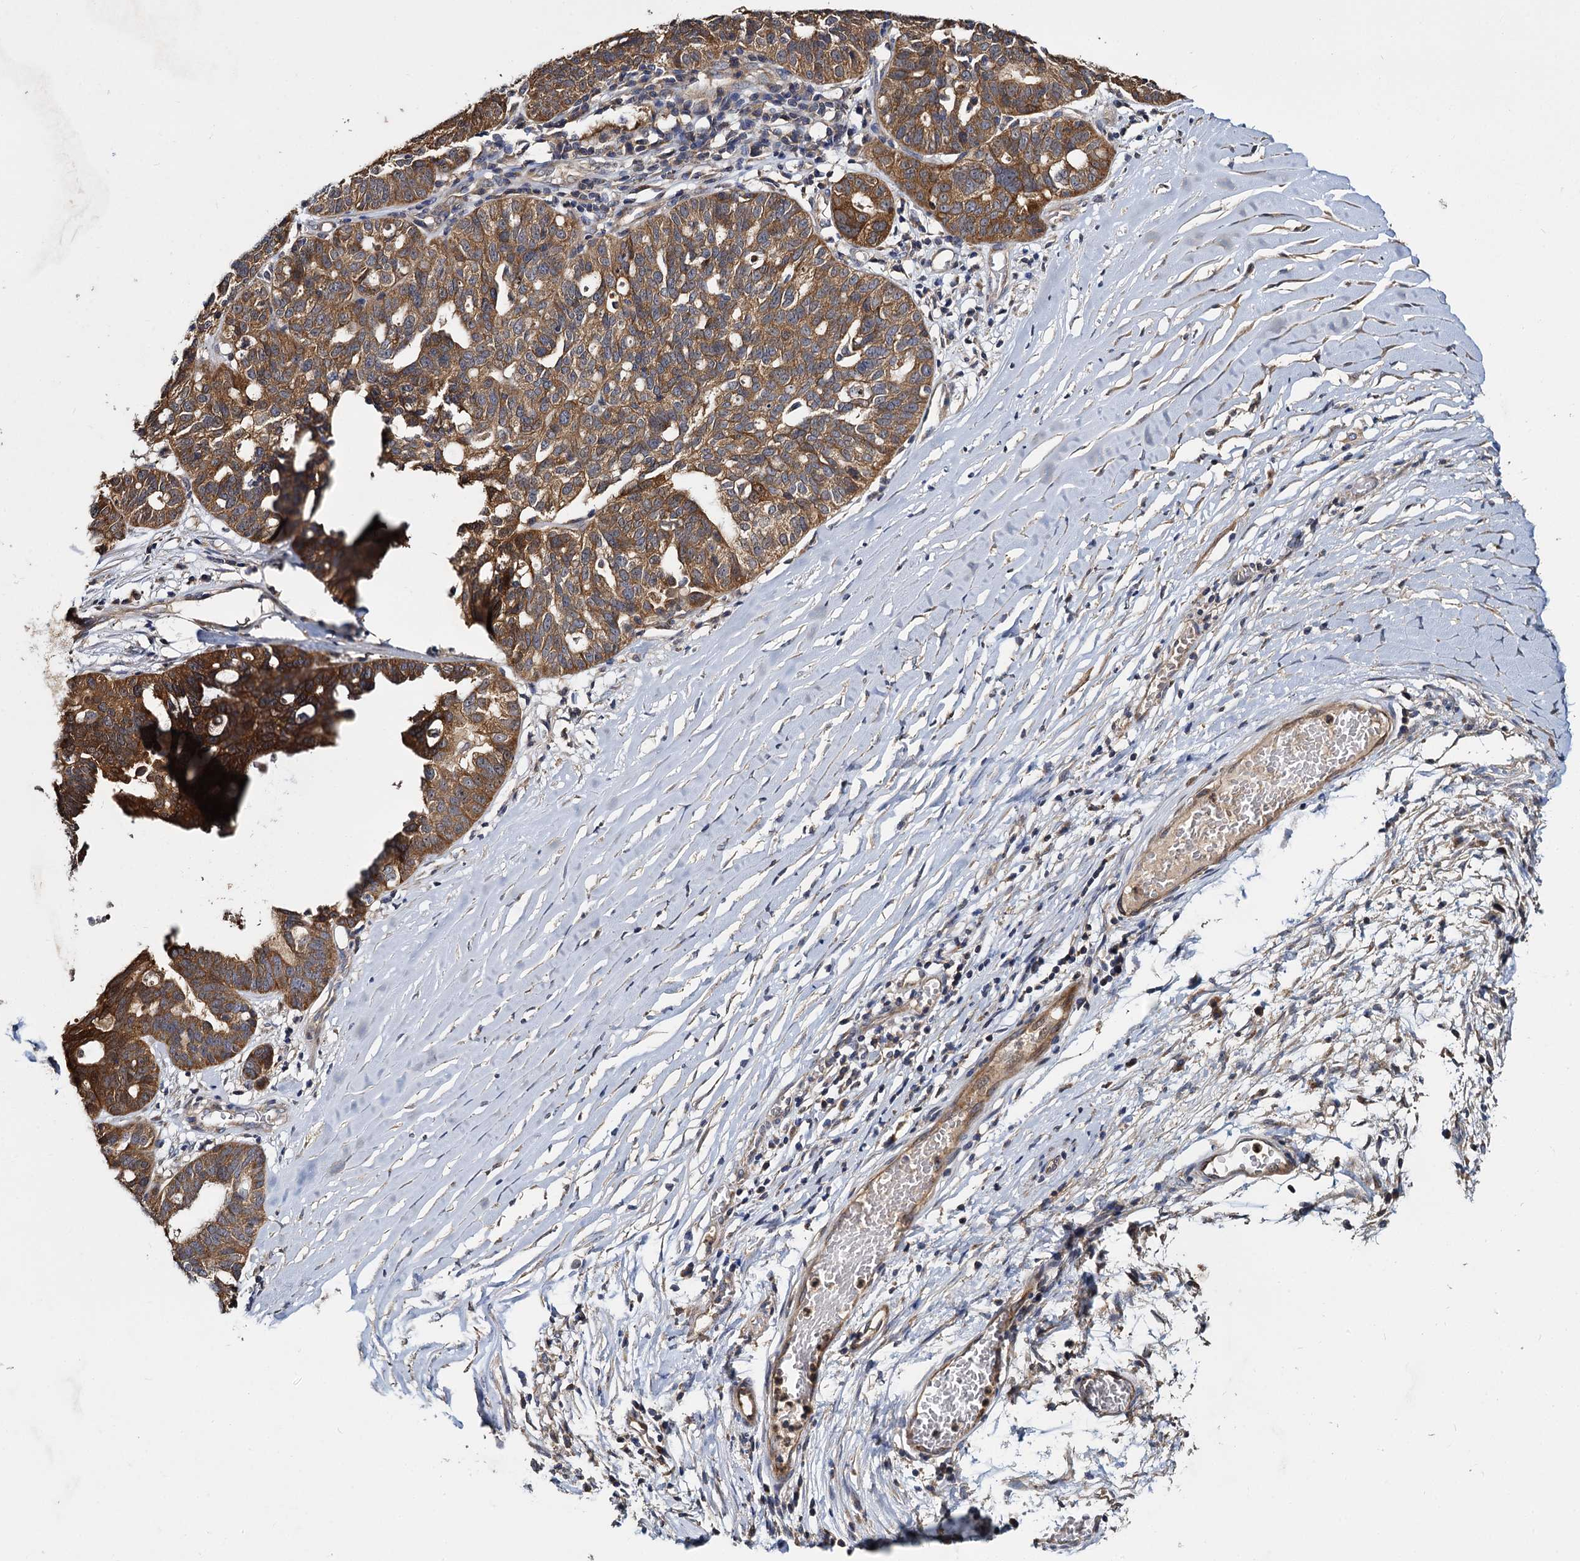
{"staining": {"intensity": "moderate", "quantity": ">75%", "location": "cytoplasmic/membranous"}, "tissue": "ovarian cancer", "cell_type": "Tumor cells", "image_type": "cancer", "snomed": [{"axis": "morphology", "description": "Cystadenocarcinoma, serous, NOS"}, {"axis": "topography", "description": "Ovary"}], "caption": "High-magnification brightfield microscopy of ovarian serous cystadenocarcinoma stained with DAB (3,3'-diaminobenzidine) (brown) and counterstained with hematoxylin (blue). tumor cells exhibit moderate cytoplasmic/membranous staining is identified in approximately>75% of cells. Using DAB (3,3'-diaminobenzidine) (brown) and hematoxylin (blue) stains, captured at high magnification using brightfield microscopy.", "gene": "CEP192", "patient": {"sex": "female", "age": 59}}